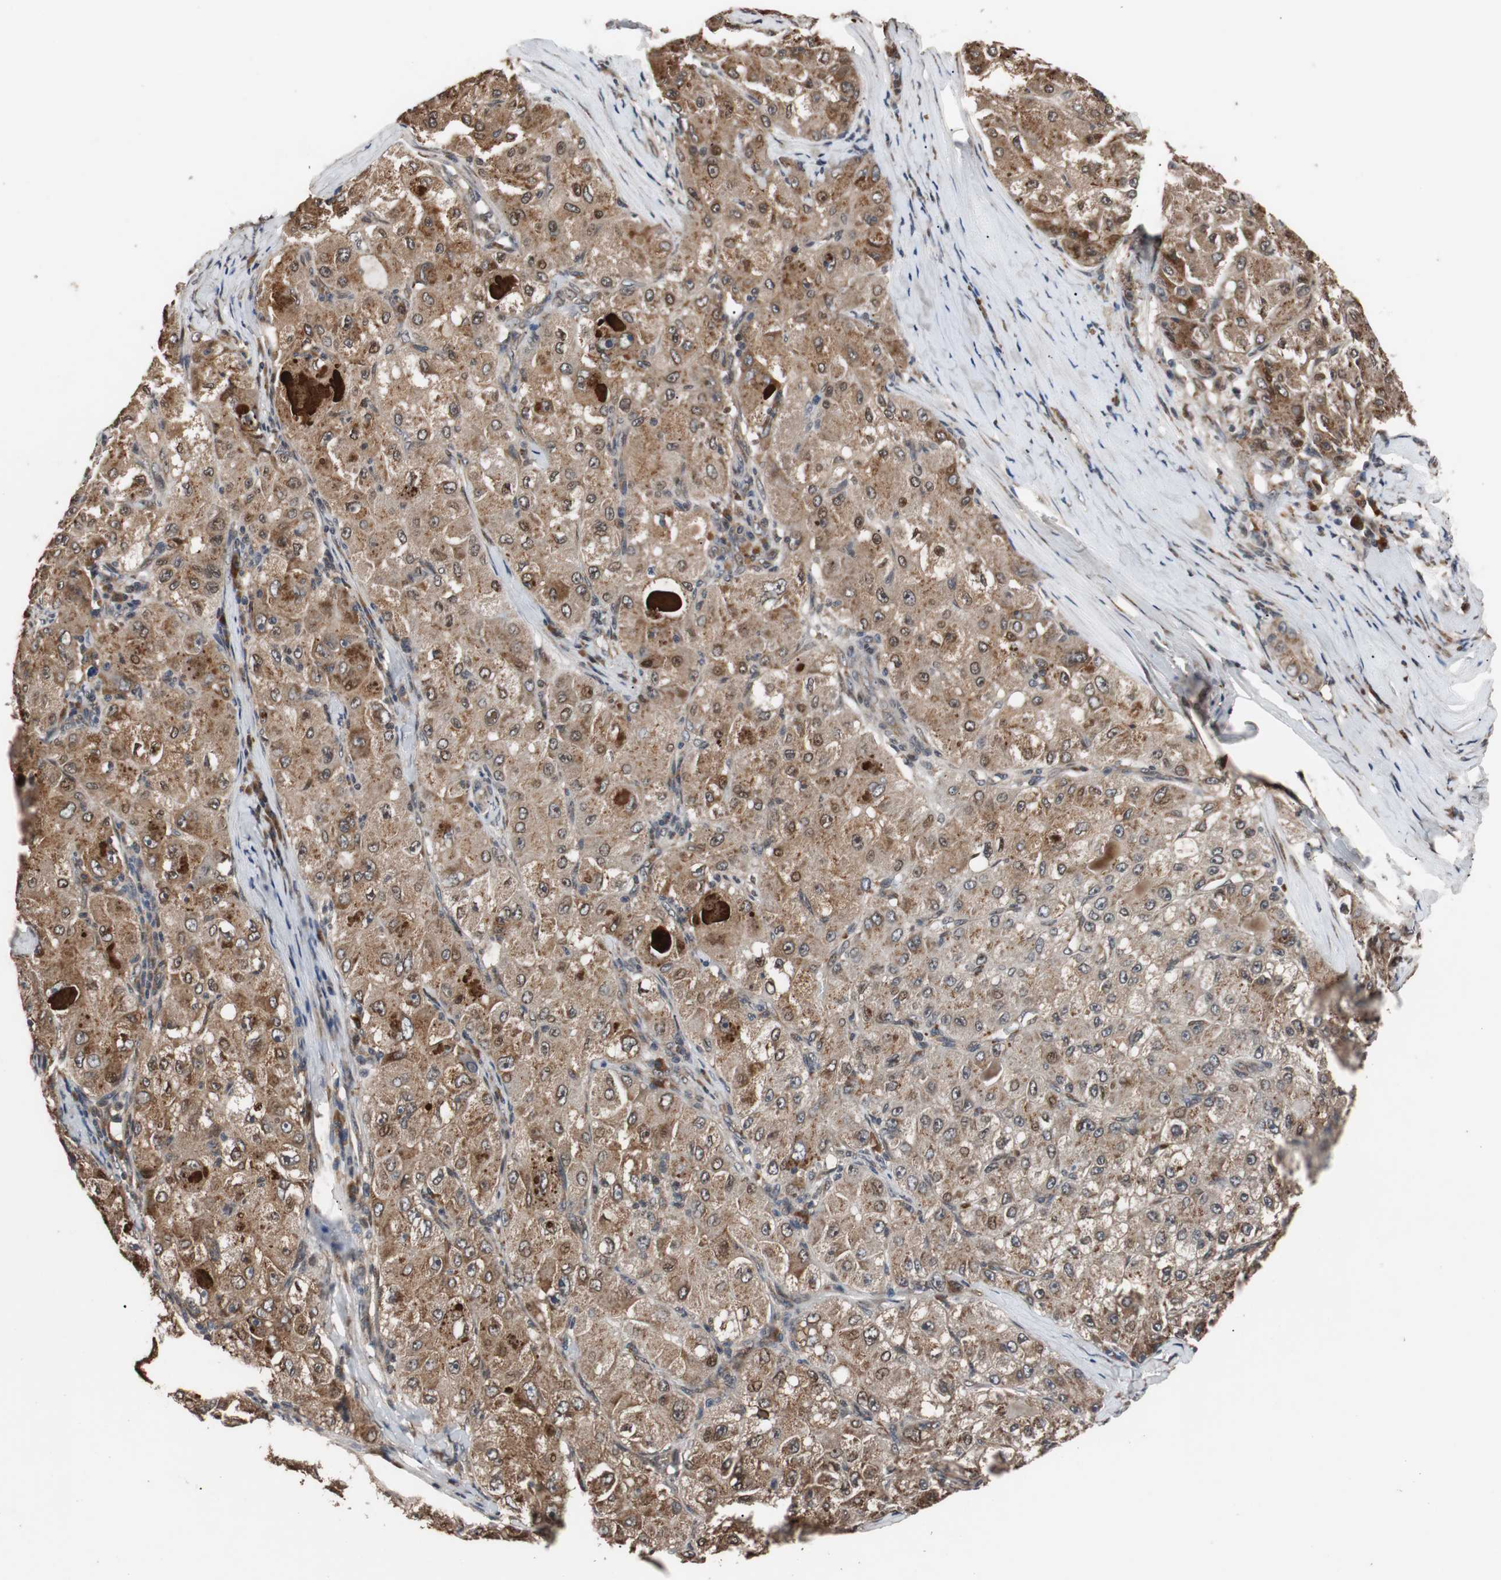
{"staining": {"intensity": "strong", "quantity": ">75%", "location": "cytoplasmic/membranous,nuclear"}, "tissue": "liver cancer", "cell_type": "Tumor cells", "image_type": "cancer", "snomed": [{"axis": "morphology", "description": "Carcinoma, Hepatocellular, NOS"}, {"axis": "topography", "description": "Liver"}], "caption": "DAB immunohistochemical staining of liver cancer demonstrates strong cytoplasmic/membranous and nuclear protein staining in about >75% of tumor cells.", "gene": "USP31", "patient": {"sex": "male", "age": 80}}